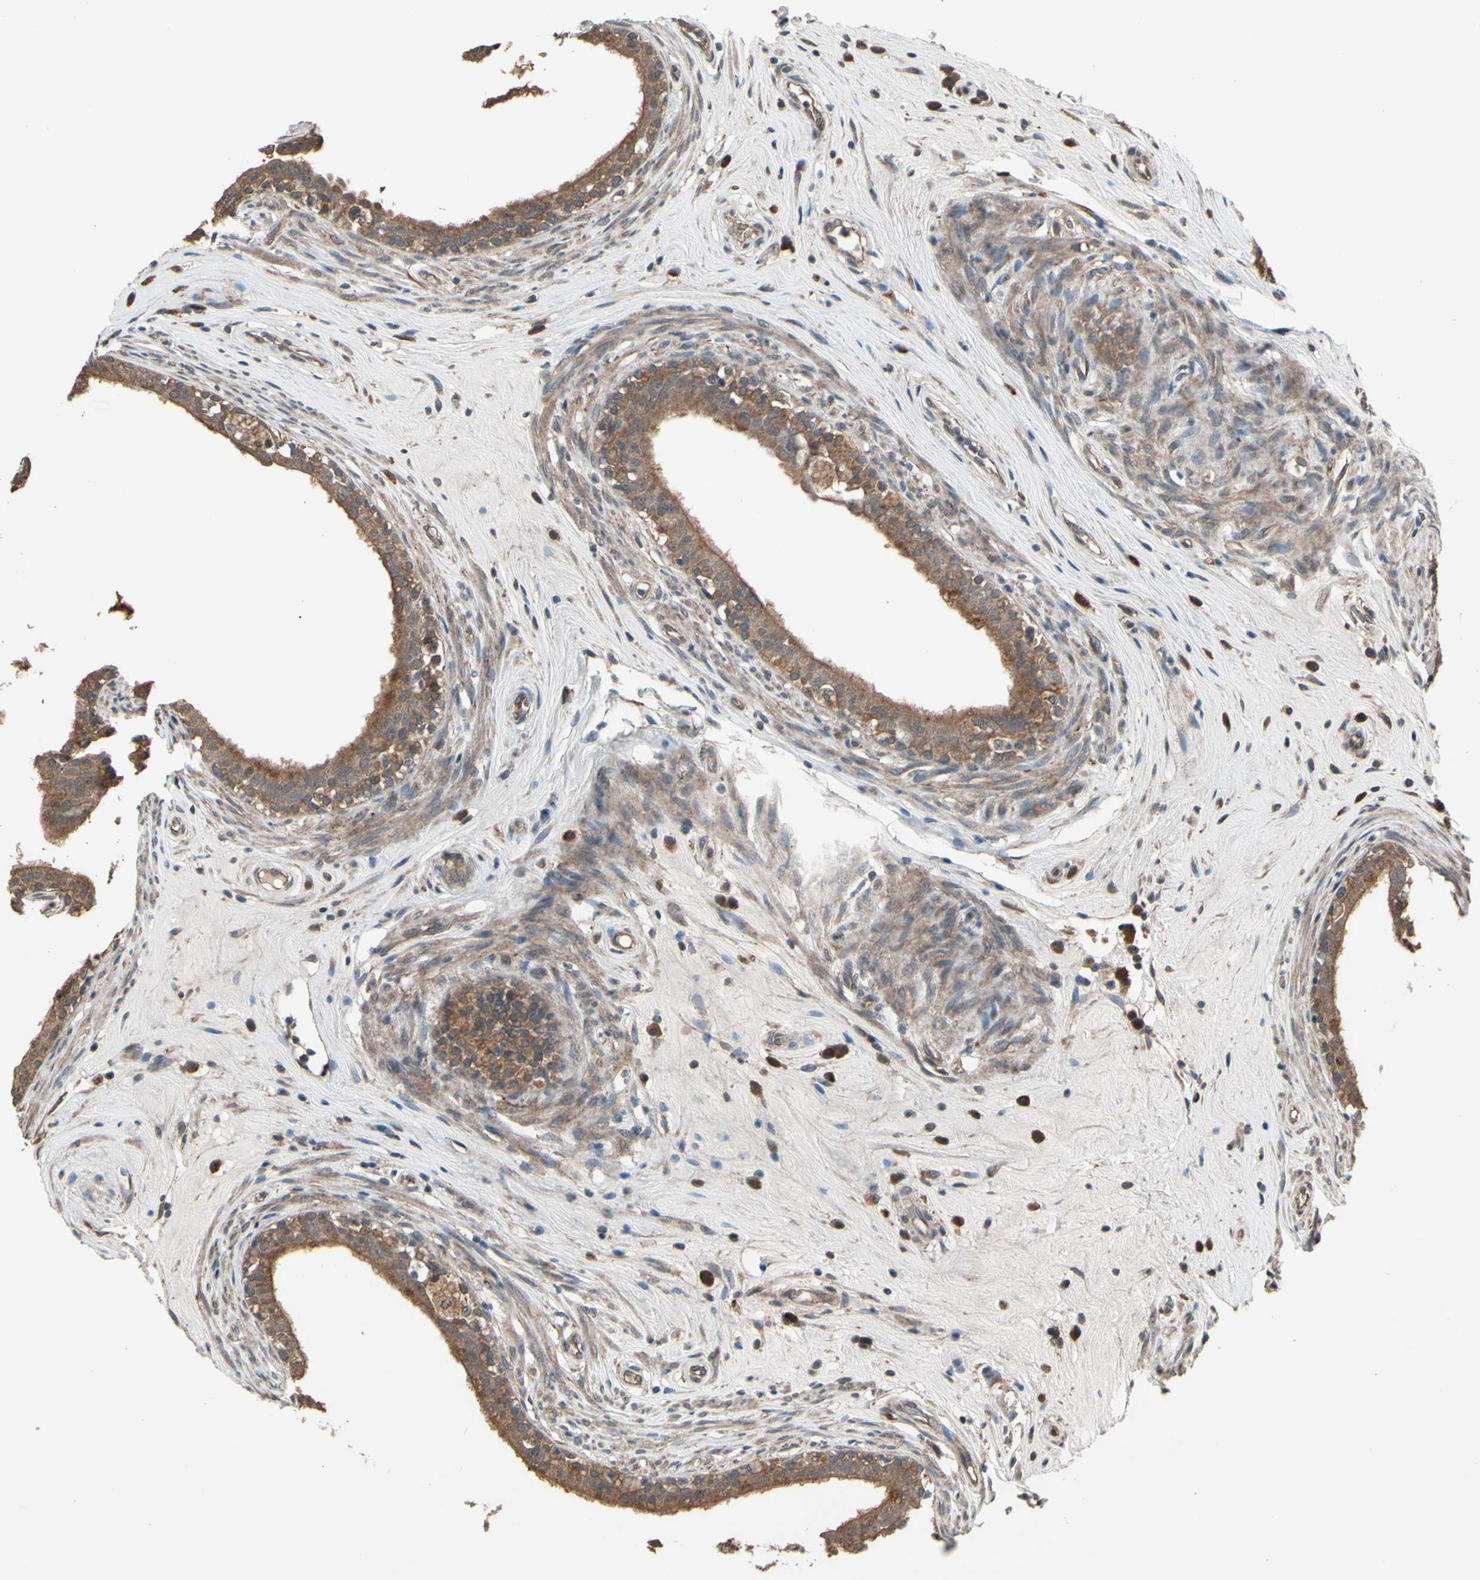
{"staining": {"intensity": "moderate", "quantity": ">75%", "location": "cytoplasmic/membranous"}, "tissue": "epididymis", "cell_type": "Glandular cells", "image_type": "normal", "snomed": [{"axis": "morphology", "description": "Normal tissue, NOS"}, {"axis": "morphology", "description": "Inflammation, NOS"}, {"axis": "topography", "description": "Epididymis"}], "caption": "Glandular cells exhibit medium levels of moderate cytoplasmic/membranous expression in approximately >75% of cells in unremarkable human epididymis. The staining is performed using DAB brown chromogen to label protein expression. The nuclei are counter-stained blue using hematoxylin.", "gene": "PNPLA7", "patient": {"sex": "male", "age": 84}}